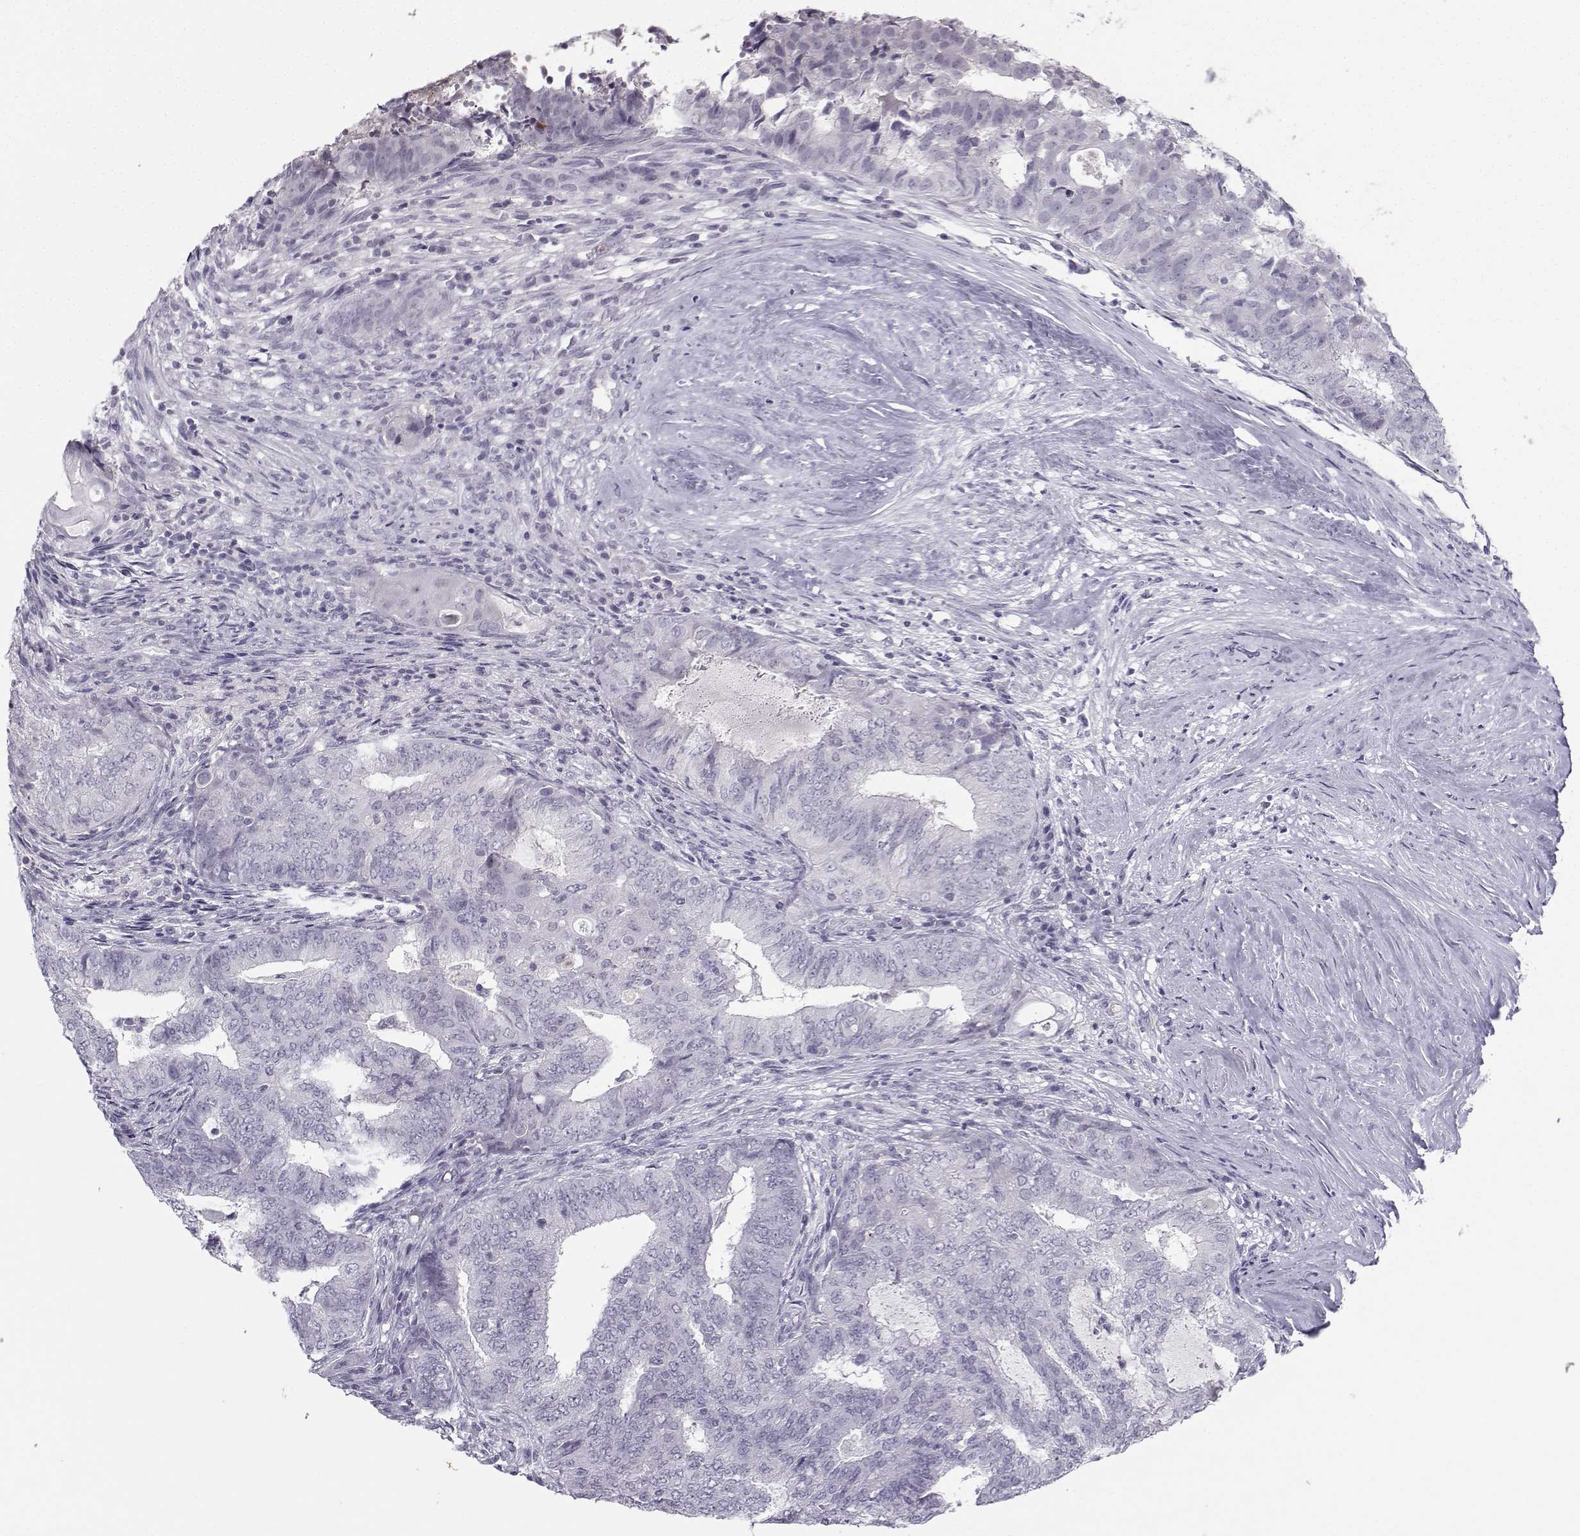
{"staining": {"intensity": "negative", "quantity": "none", "location": "none"}, "tissue": "endometrial cancer", "cell_type": "Tumor cells", "image_type": "cancer", "snomed": [{"axis": "morphology", "description": "Adenocarcinoma, NOS"}, {"axis": "topography", "description": "Endometrium"}], "caption": "There is no significant expression in tumor cells of adenocarcinoma (endometrial).", "gene": "LHX1", "patient": {"sex": "female", "age": 62}}